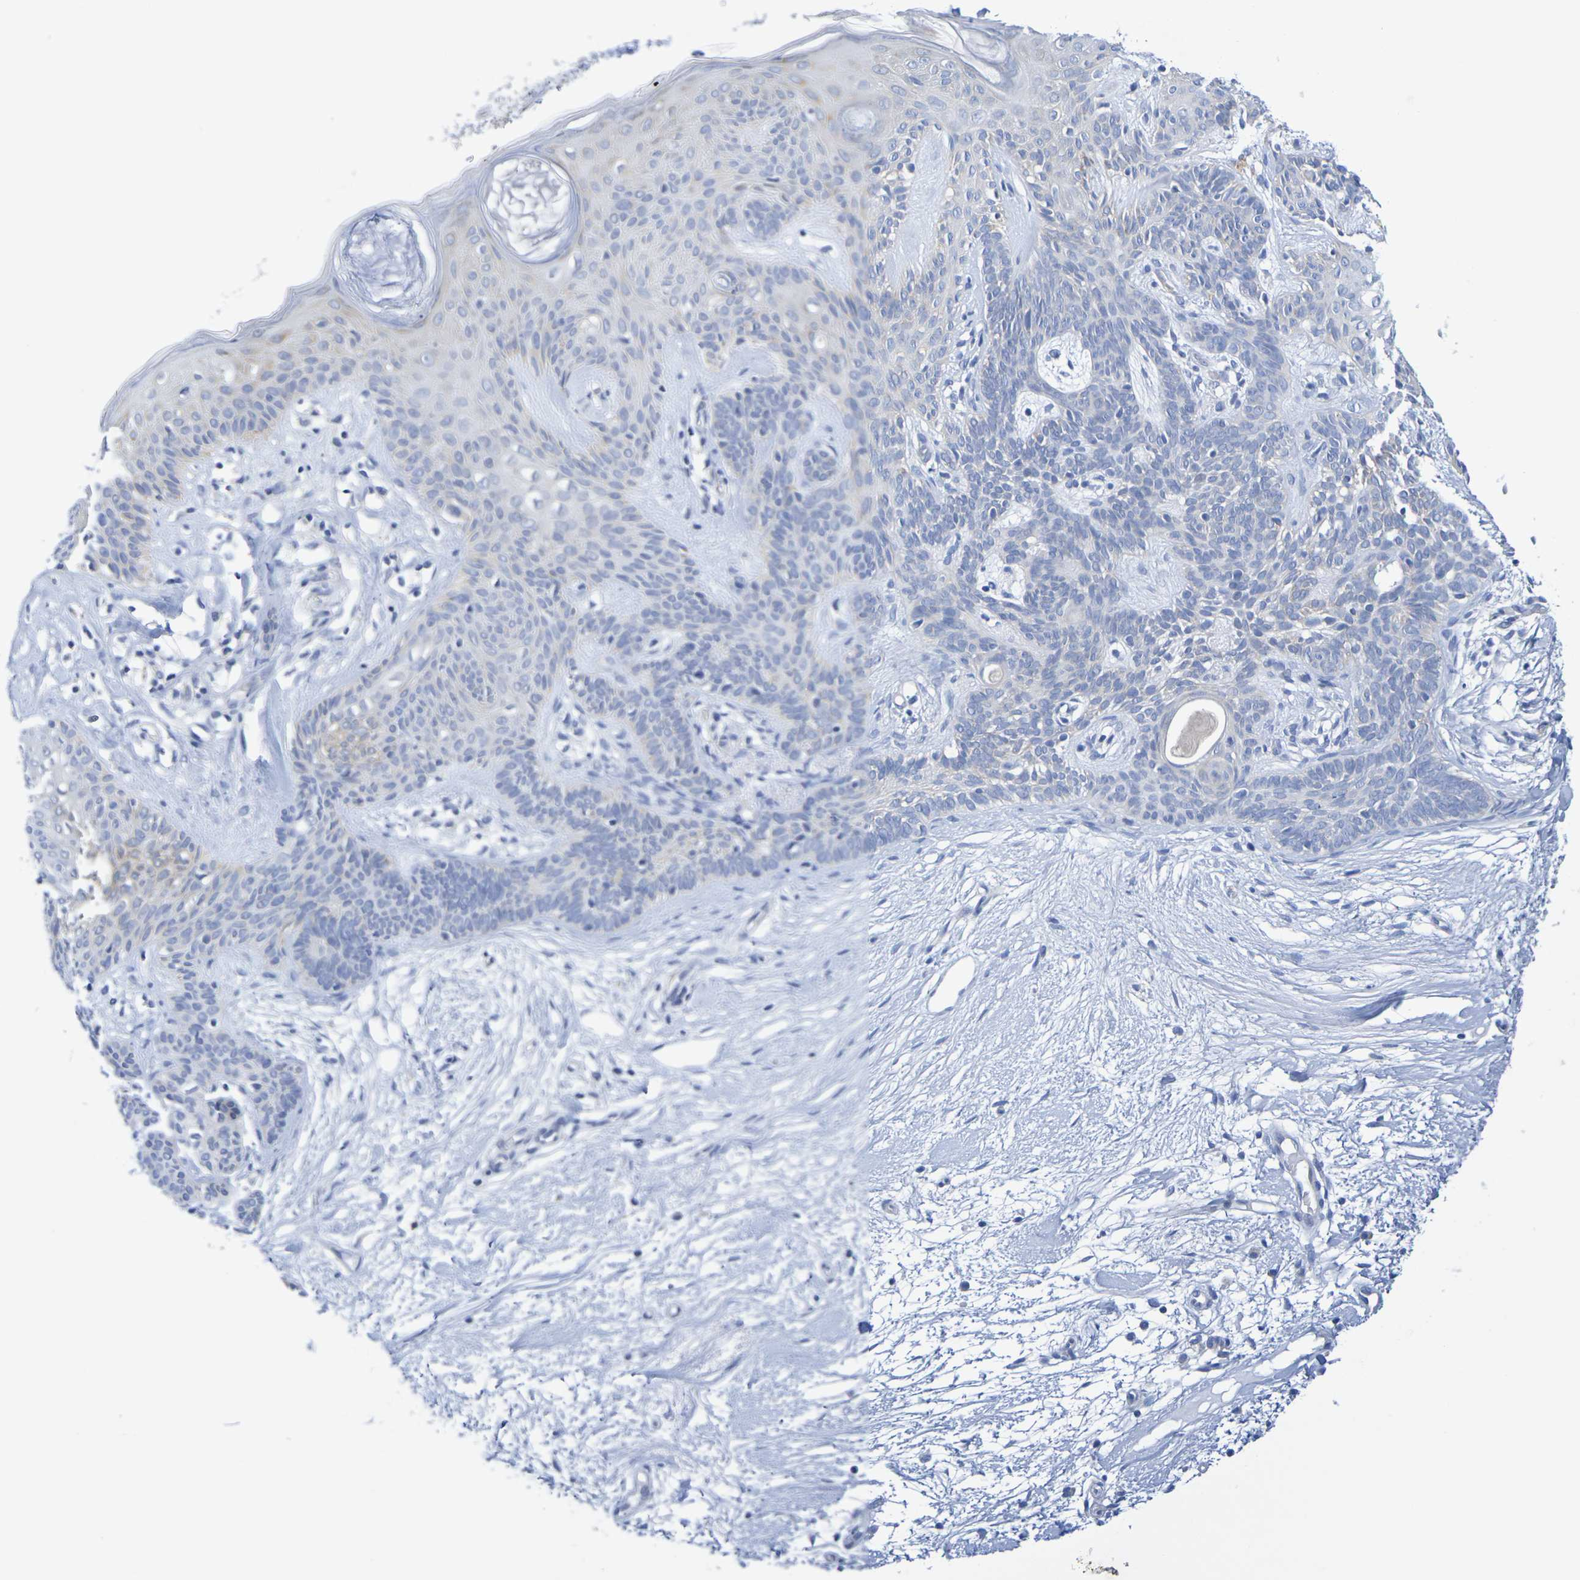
{"staining": {"intensity": "negative", "quantity": "none", "location": "none"}, "tissue": "skin cancer", "cell_type": "Tumor cells", "image_type": "cancer", "snomed": [{"axis": "morphology", "description": "Developmental malformation"}, {"axis": "morphology", "description": "Basal cell carcinoma"}, {"axis": "topography", "description": "Skin"}], "caption": "Immunohistochemistry (IHC) histopathology image of human basal cell carcinoma (skin) stained for a protein (brown), which displays no positivity in tumor cells.", "gene": "TMCC3", "patient": {"sex": "female", "age": 62}}